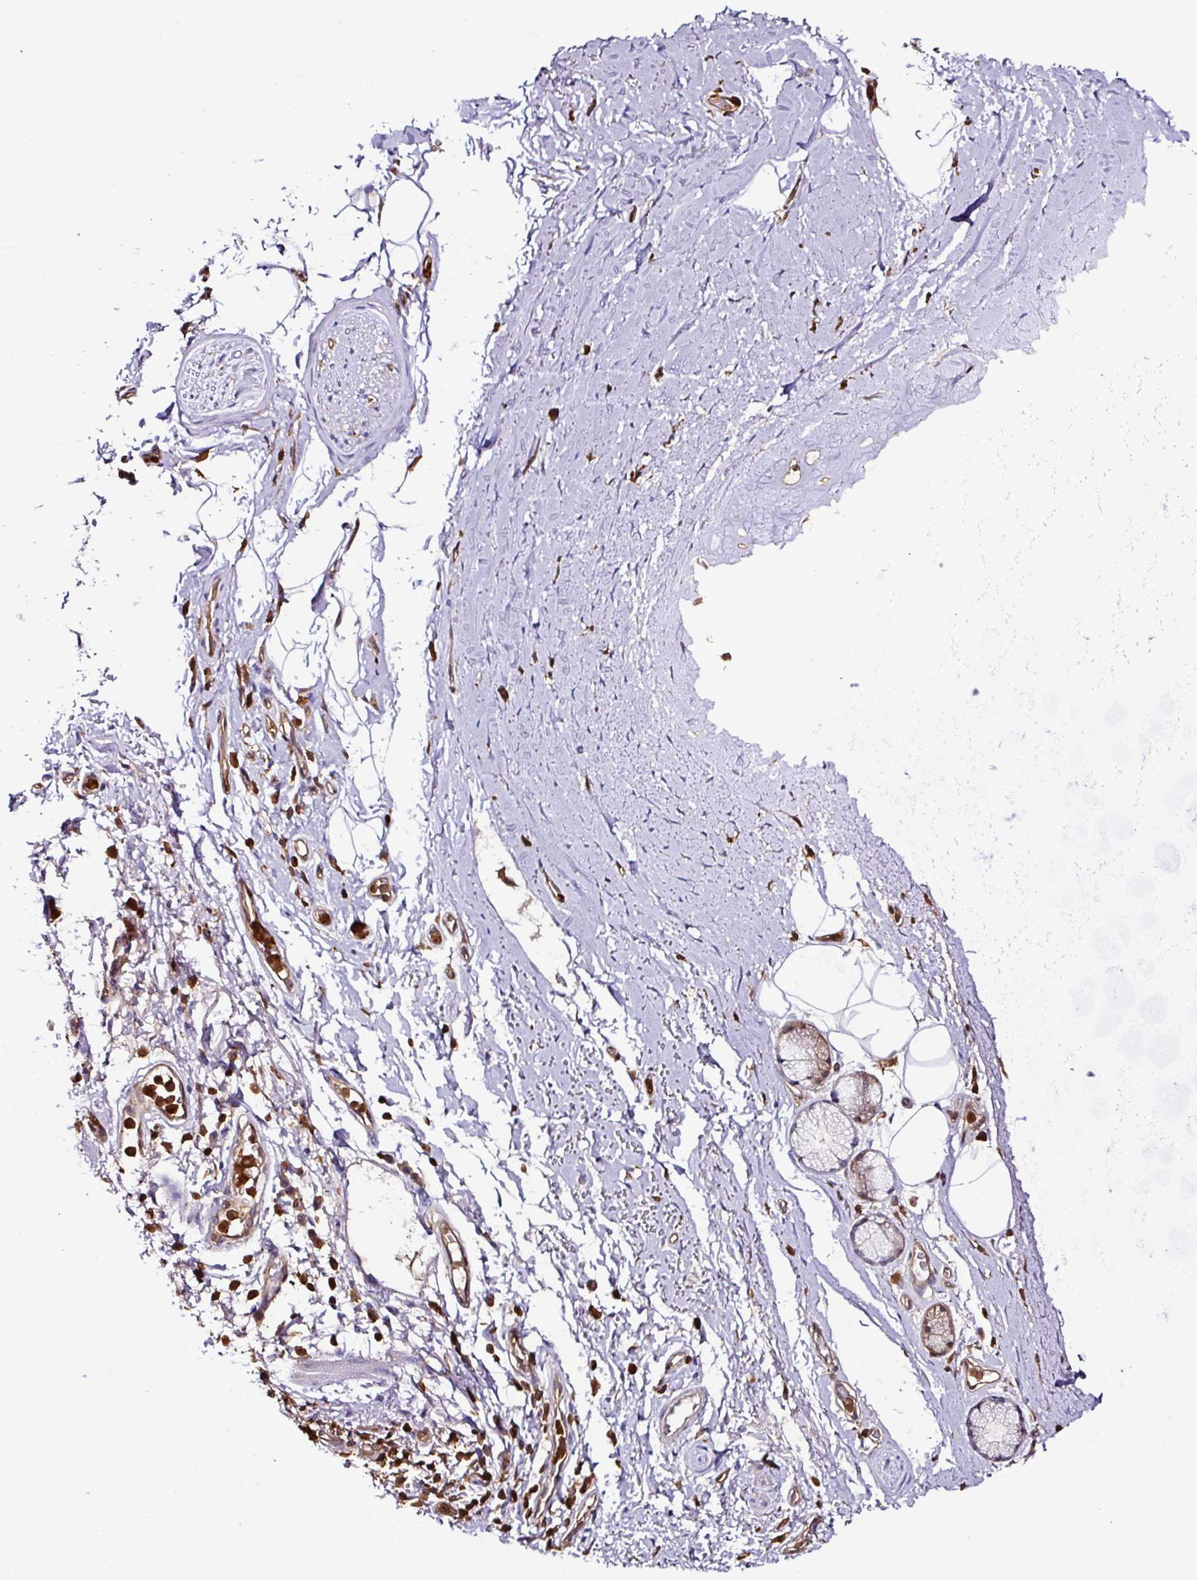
{"staining": {"intensity": "negative", "quantity": "none", "location": "none"}, "tissue": "adipose tissue", "cell_type": "Adipocytes", "image_type": "normal", "snomed": [{"axis": "morphology", "description": "Normal tissue, NOS"}, {"axis": "topography", "description": "Cartilage tissue"}, {"axis": "topography", "description": "Bronchus"}], "caption": "A photomicrograph of adipose tissue stained for a protein shows no brown staining in adipocytes.", "gene": "ARHGDIB", "patient": {"sex": "female", "age": 72}}